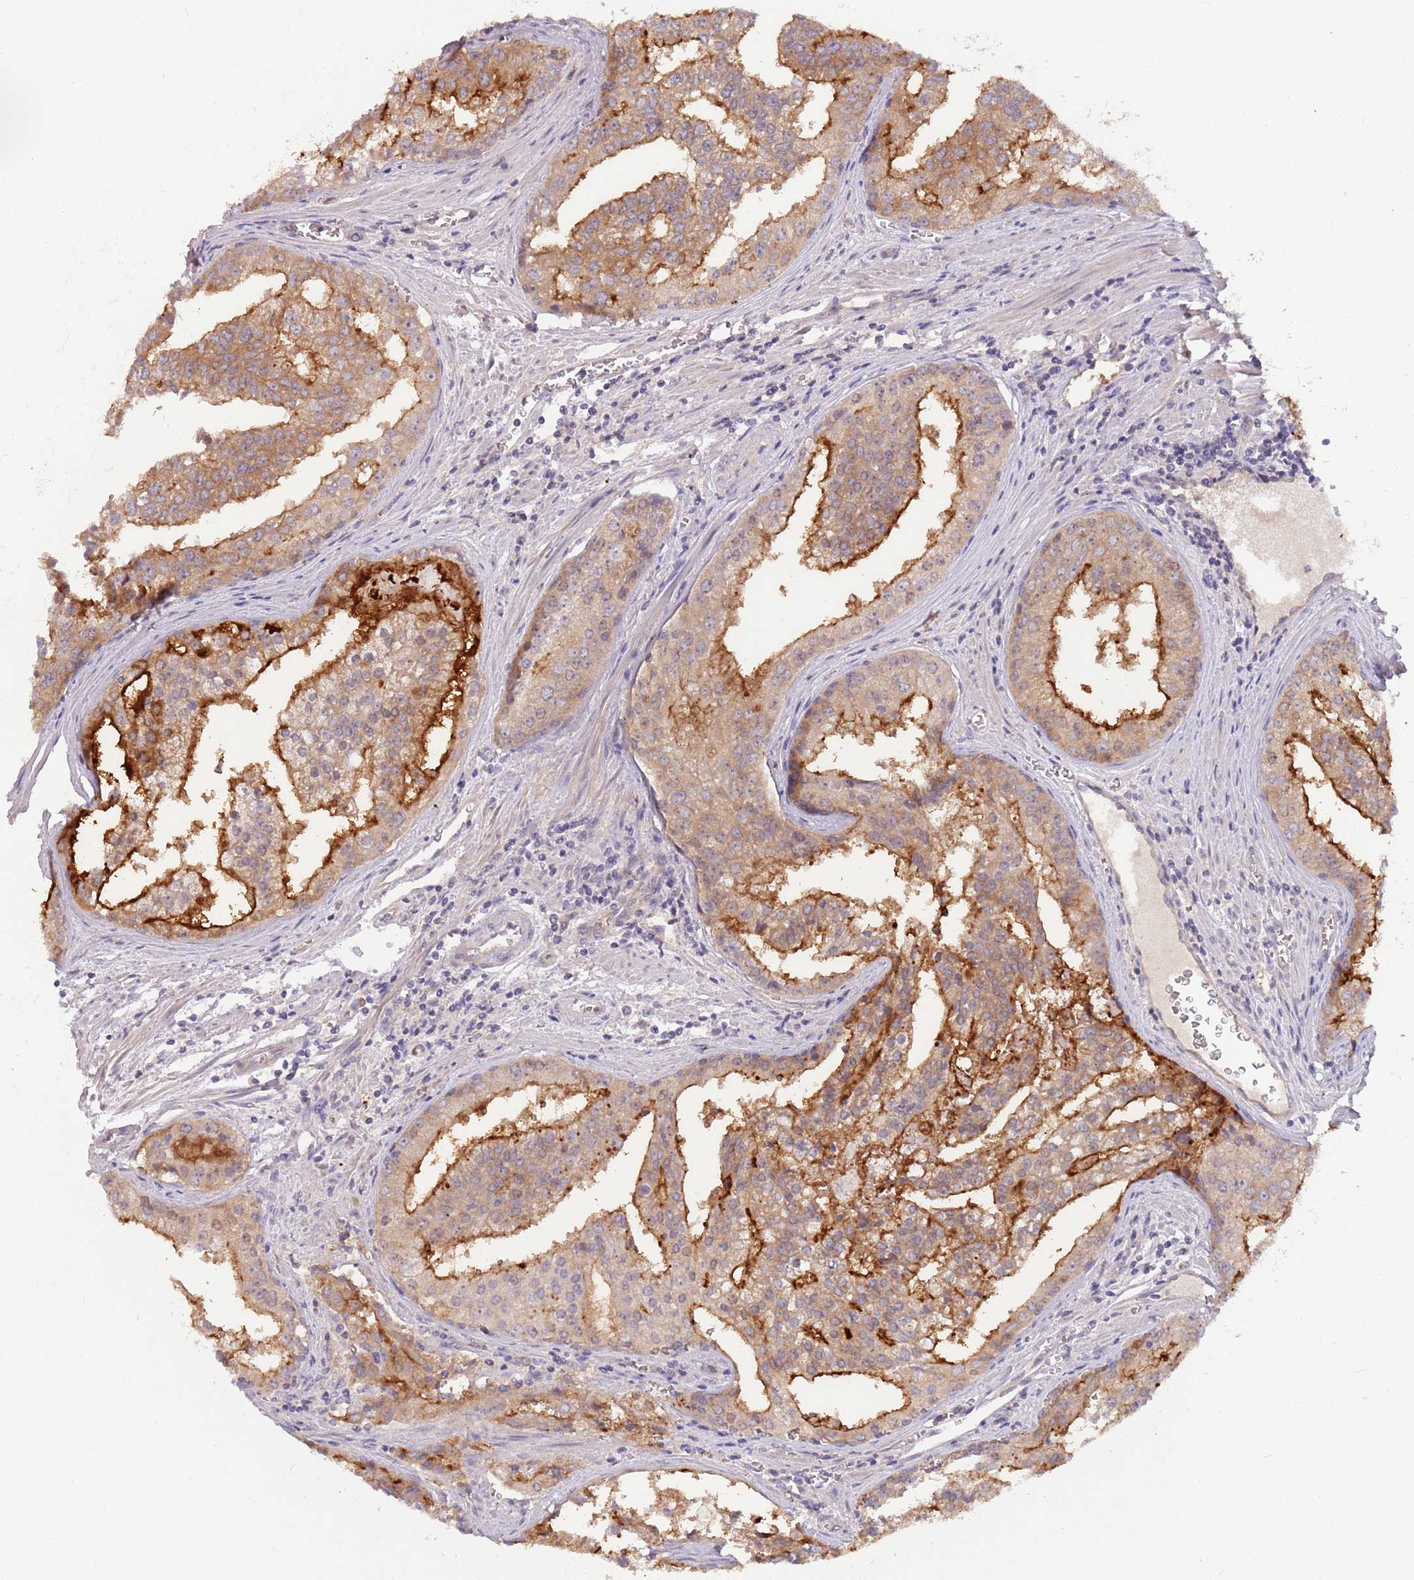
{"staining": {"intensity": "moderate", "quantity": ">75%", "location": "cytoplasmic/membranous"}, "tissue": "prostate cancer", "cell_type": "Tumor cells", "image_type": "cancer", "snomed": [{"axis": "morphology", "description": "Adenocarcinoma, High grade"}, {"axis": "topography", "description": "Prostate"}], "caption": "Adenocarcinoma (high-grade) (prostate) stained with a protein marker demonstrates moderate staining in tumor cells.", "gene": "SAV1", "patient": {"sex": "male", "age": 68}}